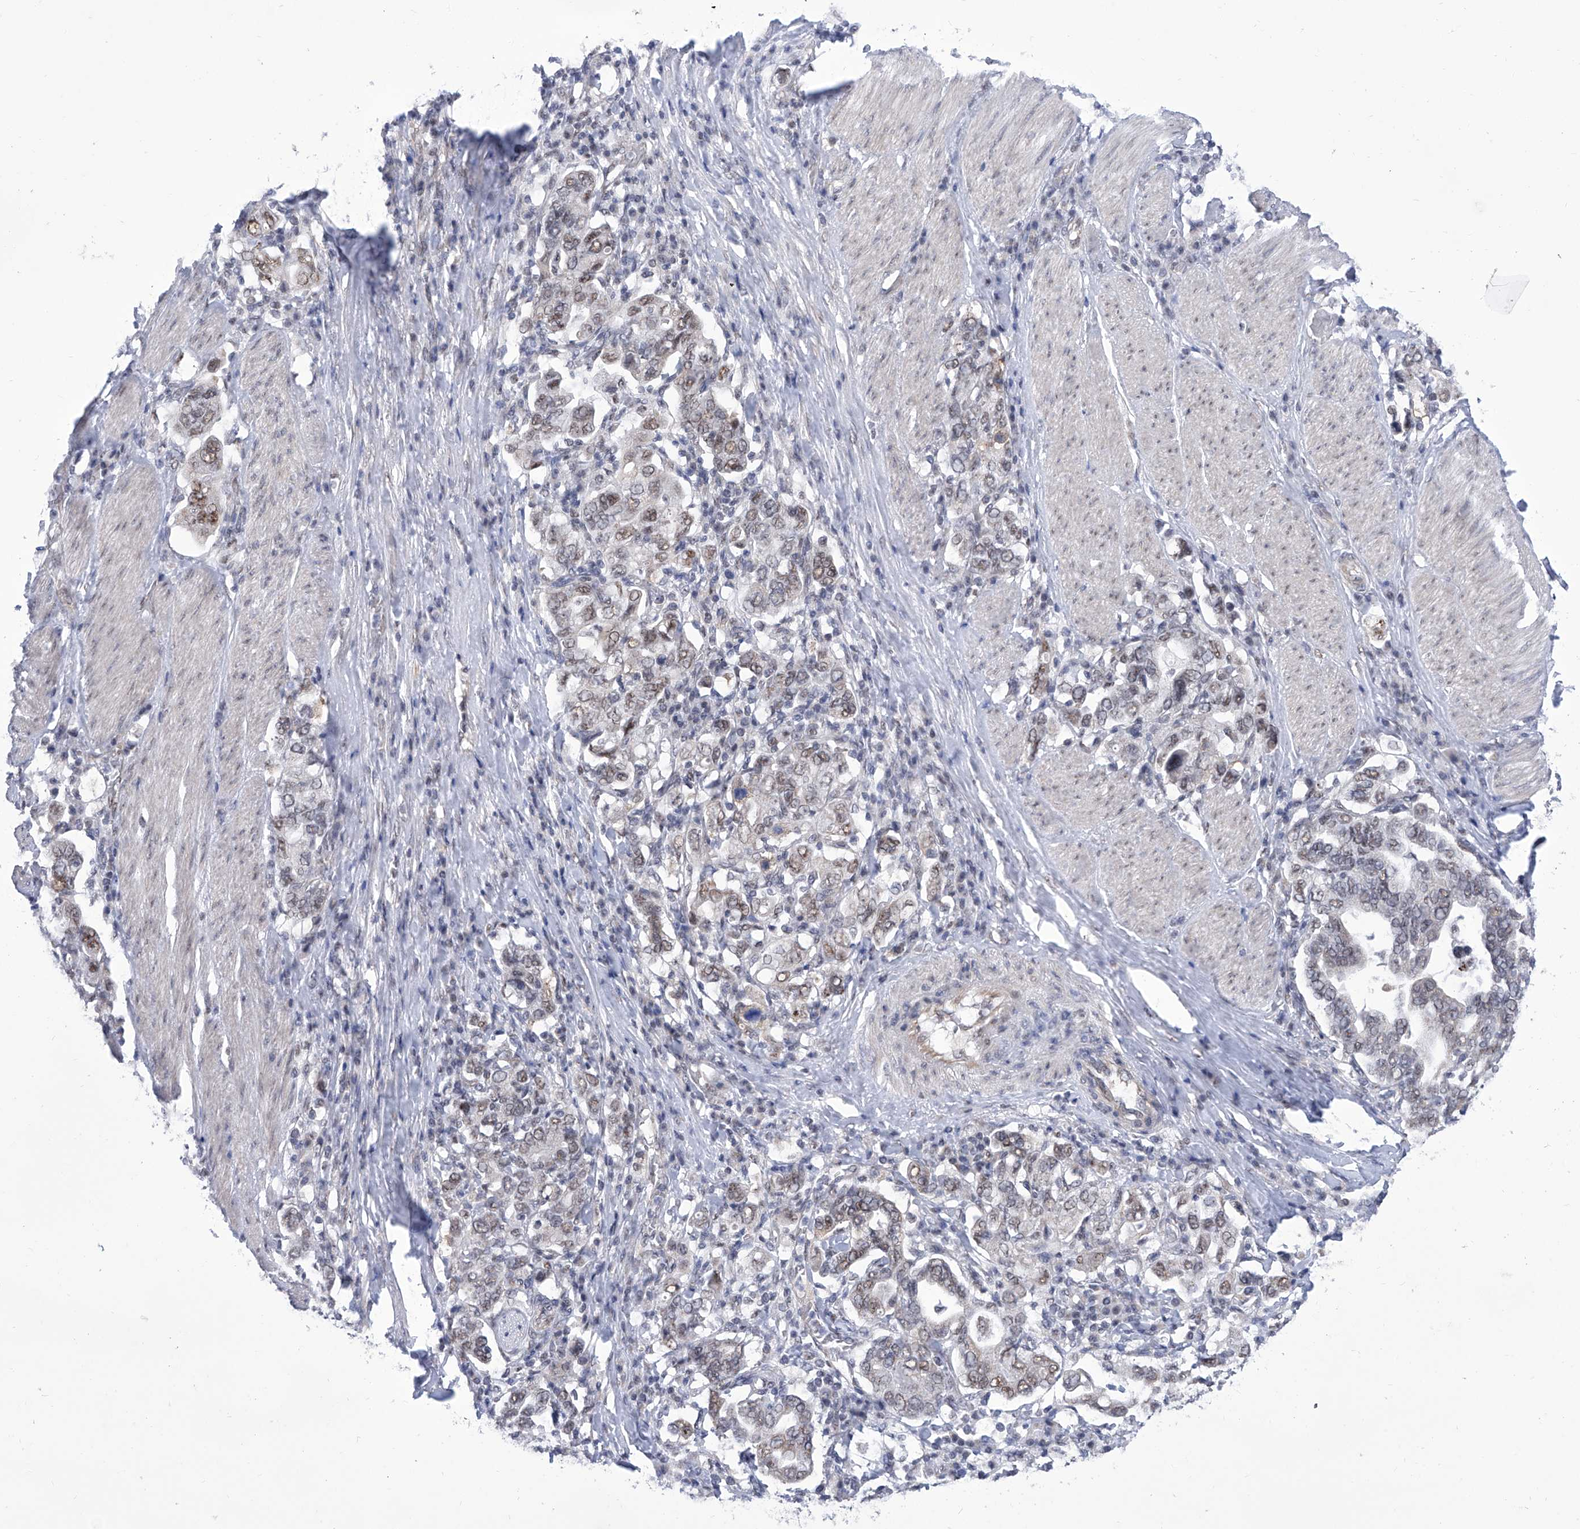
{"staining": {"intensity": "weak", "quantity": ">75%", "location": "nuclear"}, "tissue": "stomach cancer", "cell_type": "Tumor cells", "image_type": "cancer", "snomed": [{"axis": "morphology", "description": "Adenocarcinoma, NOS"}, {"axis": "topography", "description": "Stomach, upper"}], "caption": "Protein staining shows weak nuclear positivity in approximately >75% of tumor cells in stomach cancer (adenocarcinoma). (DAB (3,3'-diaminobenzidine) IHC, brown staining for protein, blue staining for nuclei).", "gene": "SART1", "patient": {"sex": "male", "age": 62}}